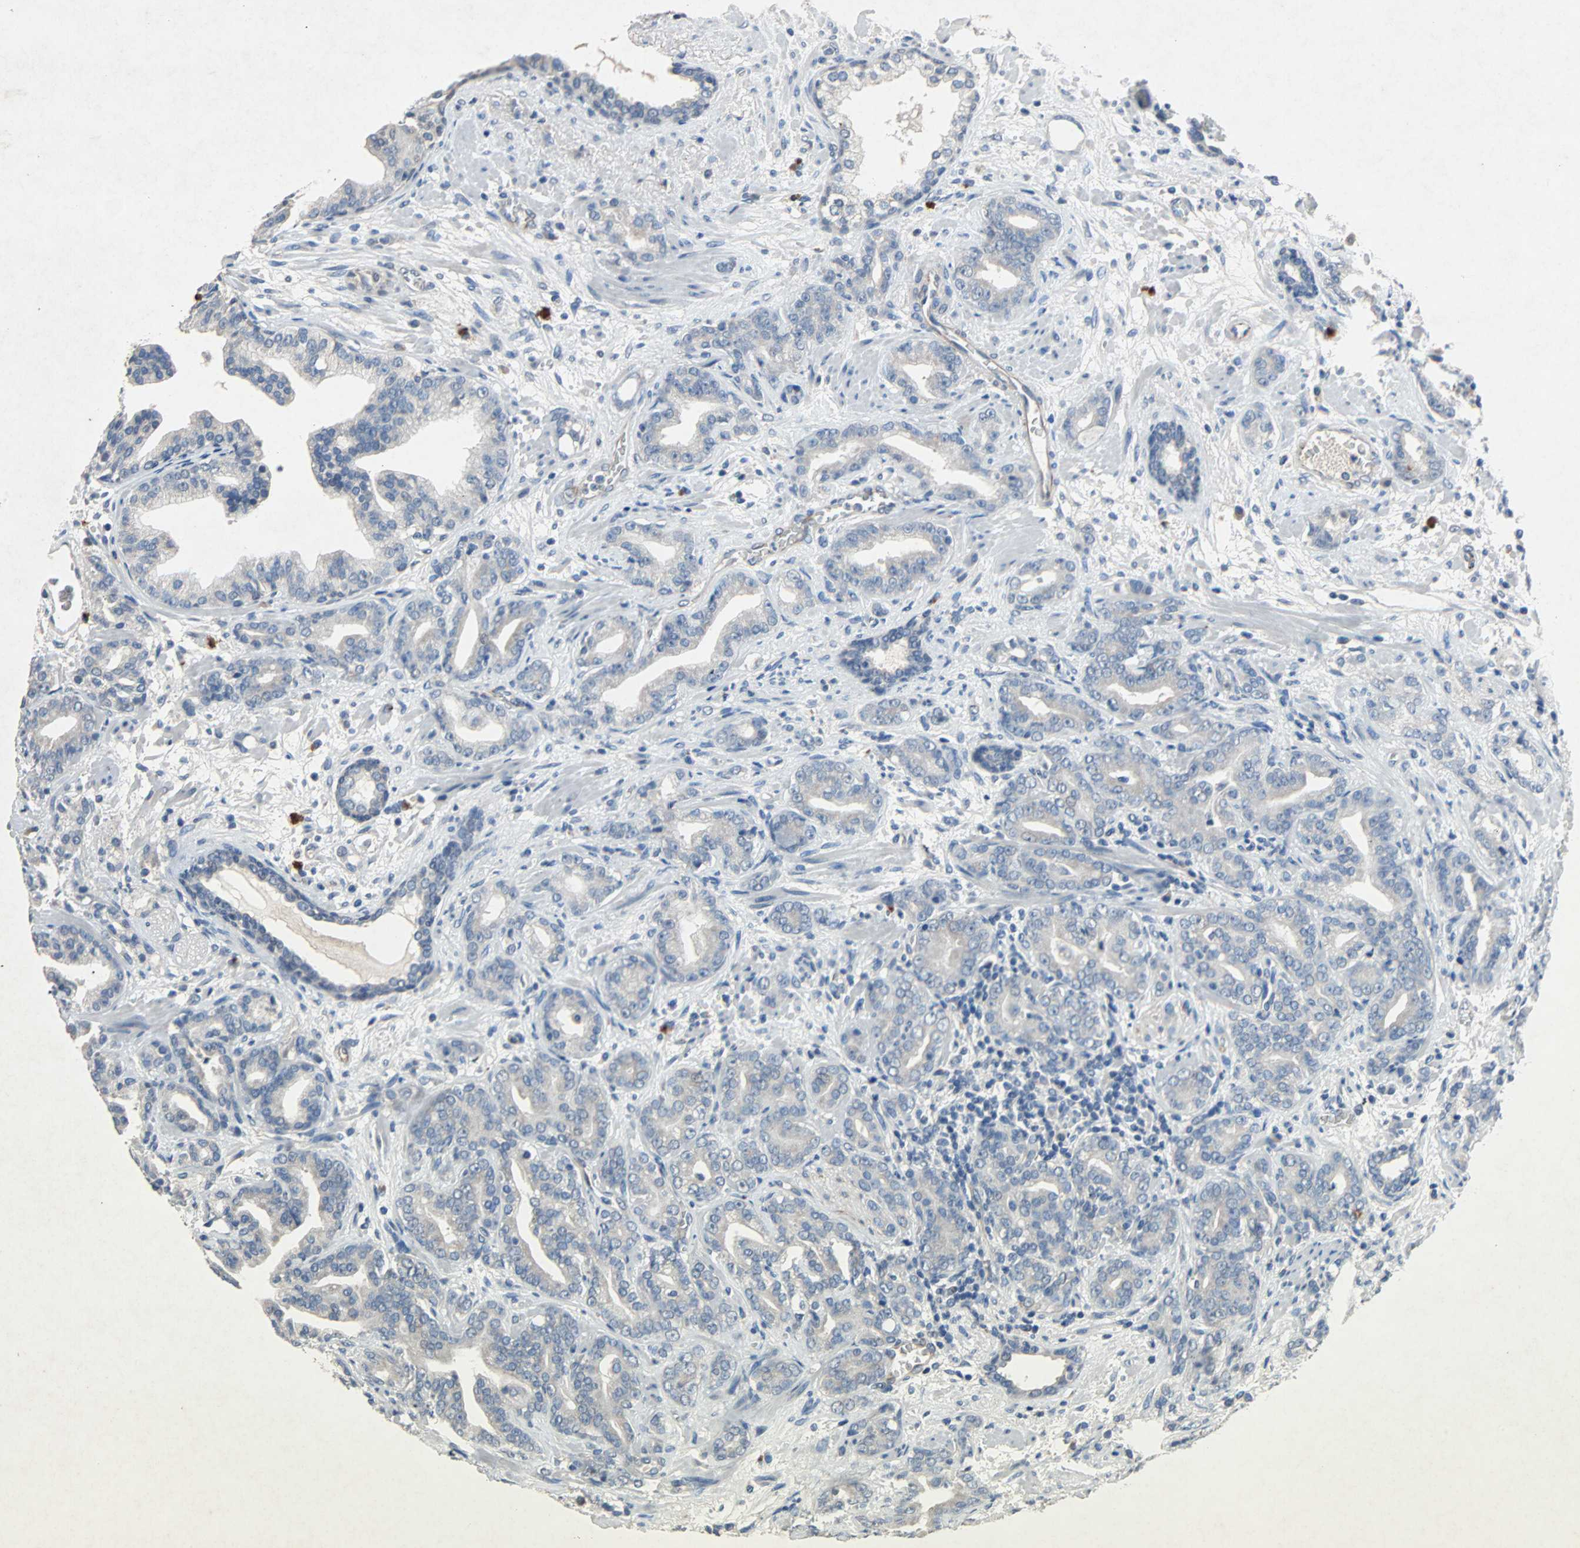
{"staining": {"intensity": "negative", "quantity": "none", "location": "none"}, "tissue": "prostate cancer", "cell_type": "Tumor cells", "image_type": "cancer", "snomed": [{"axis": "morphology", "description": "Adenocarcinoma, Low grade"}, {"axis": "topography", "description": "Prostate"}], "caption": "The image exhibits no staining of tumor cells in low-grade adenocarcinoma (prostate). (Stains: DAB immunohistochemistry with hematoxylin counter stain, Microscopy: brightfield microscopy at high magnification).", "gene": "PCDHB2", "patient": {"sex": "male", "age": 63}}